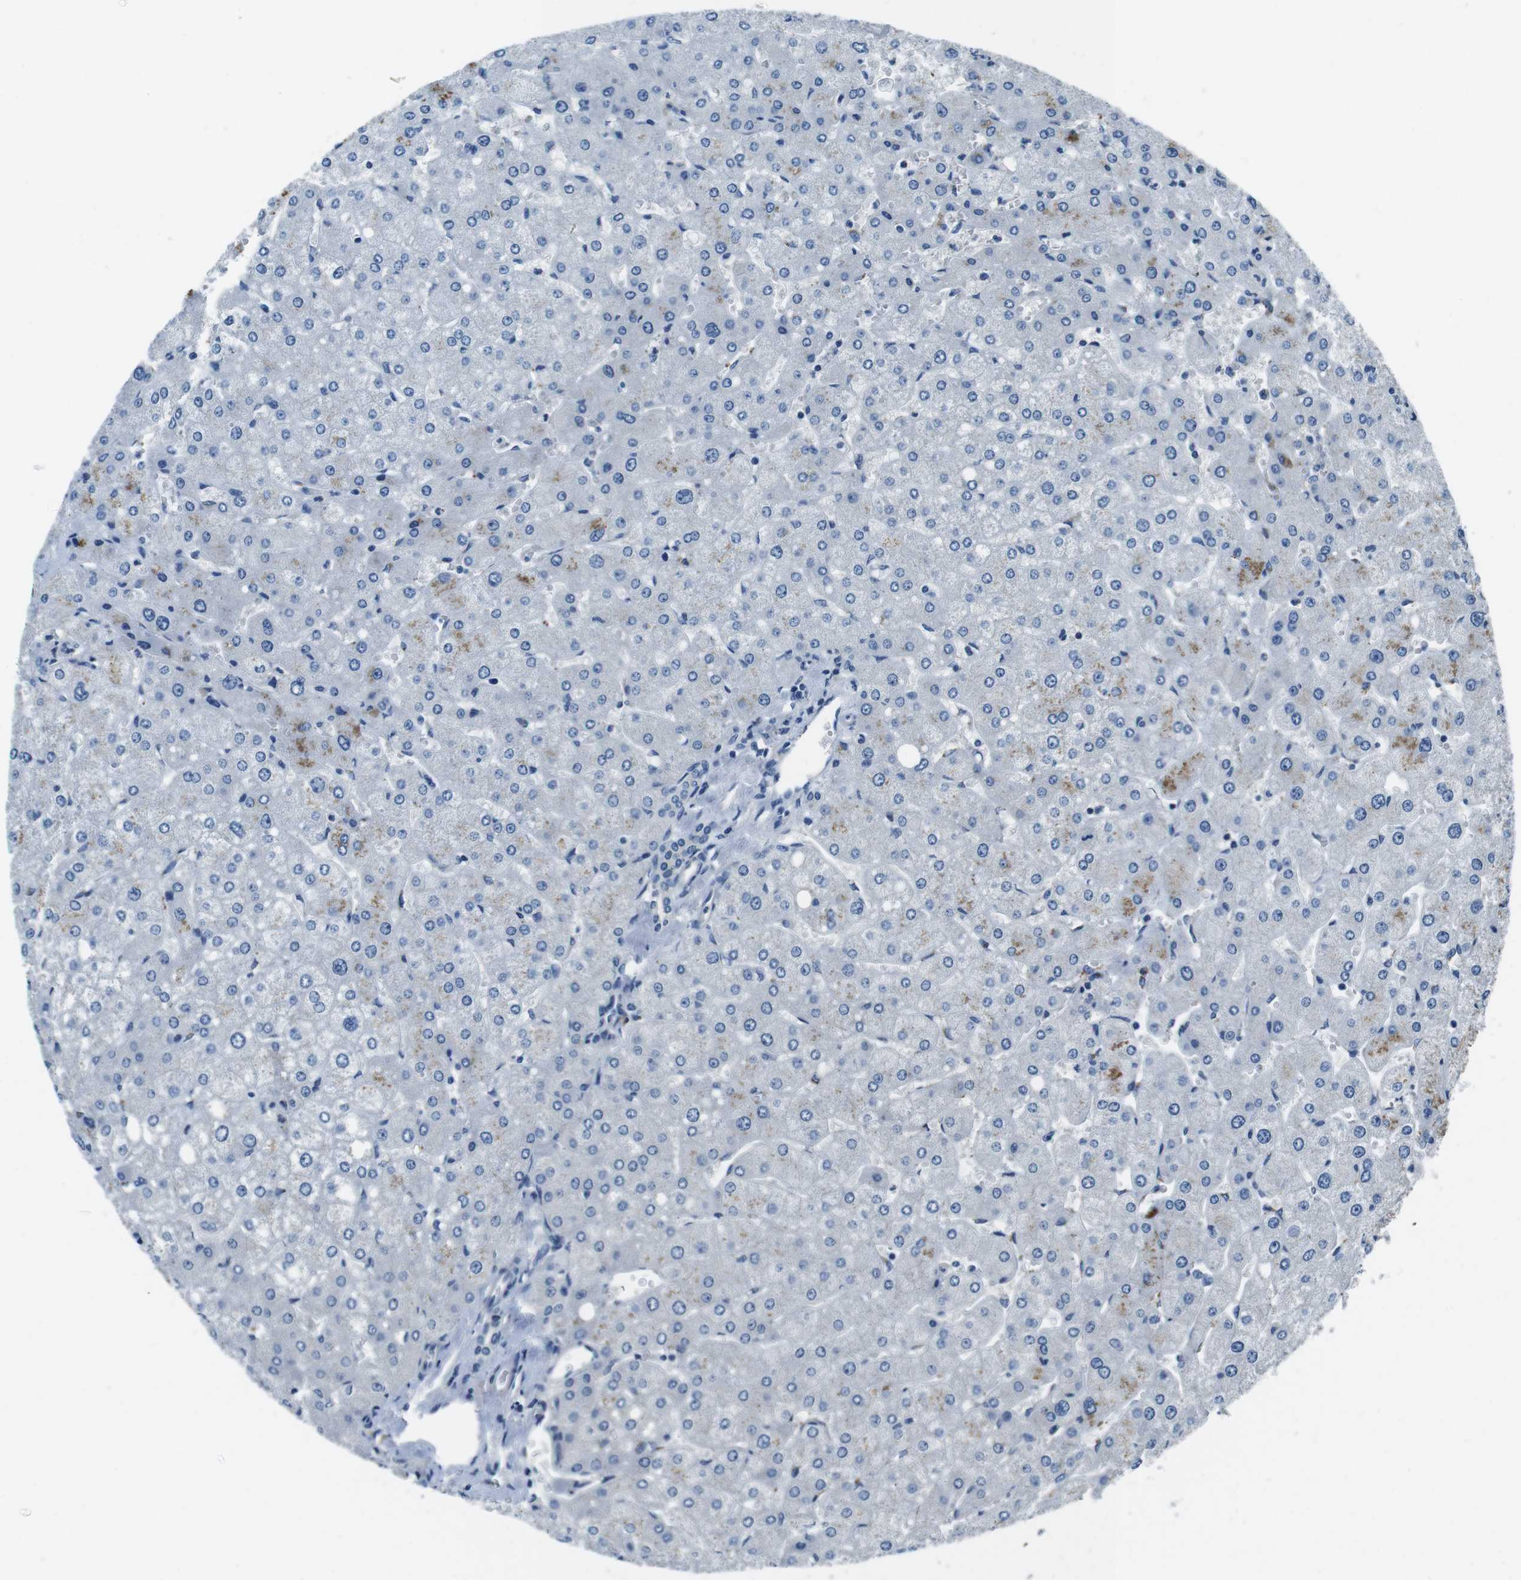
{"staining": {"intensity": "weak", "quantity": "<25%", "location": "cytoplasmic/membranous"}, "tissue": "liver", "cell_type": "Hepatocytes", "image_type": "normal", "snomed": [{"axis": "morphology", "description": "Normal tissue, NOS"}, {"axis": "topography", "description": "Liver"}], "caption": "Hepatocytes are negative for protein expression in unremarkable human liver. Brightfield microscopy of IHC stained with DAB (brown) and hematoxylin (blue), captured at high magnification.", "gene": "KCNJ5", "patient": {"sex": "male", "age": 55}}